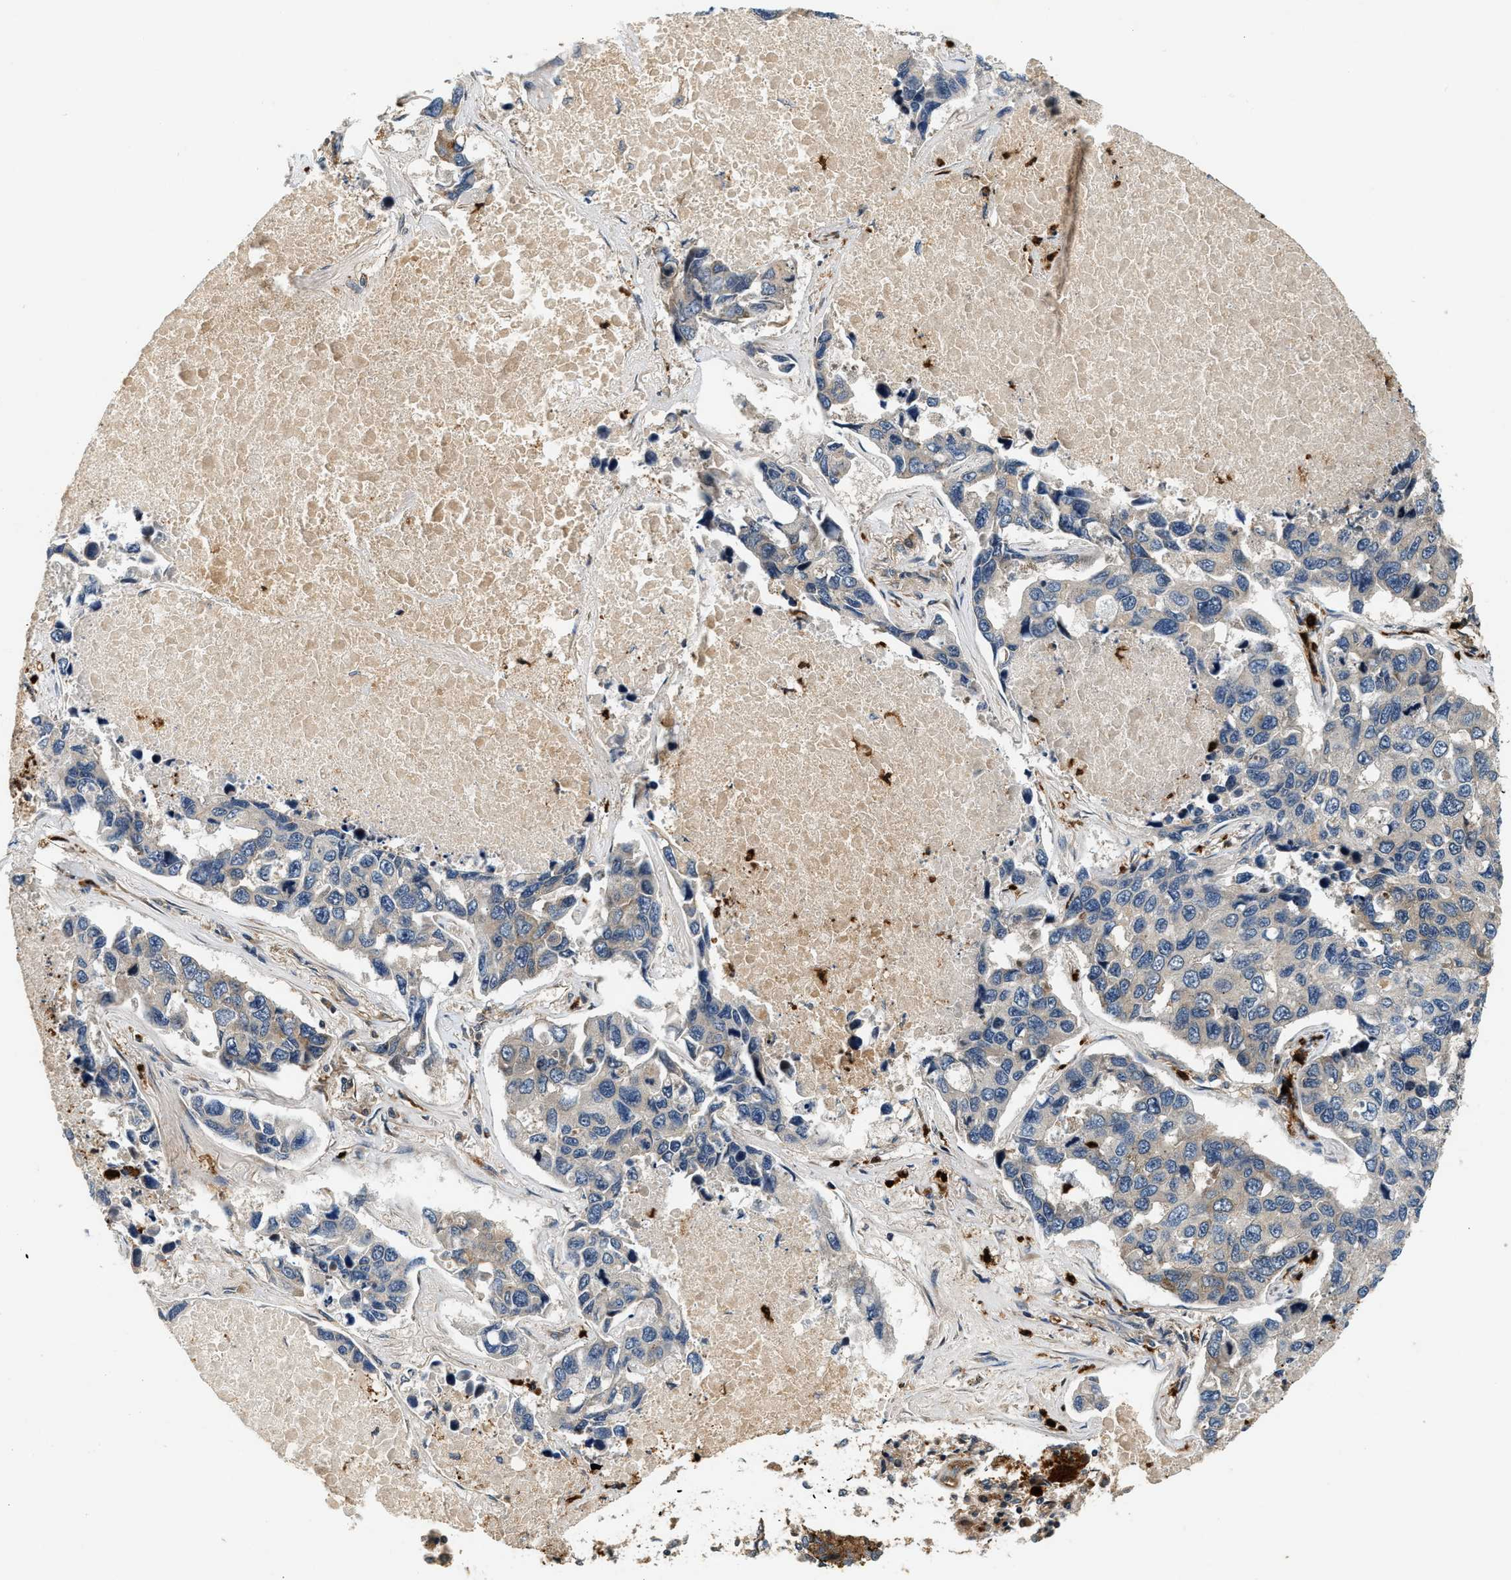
{"staining": {"intensity": "negative", "quantity": "none", "location": "none"}, "tissue": "lung cancer", "cell_type": "Tumor cells", "image_type": "cancer", "snomed": [{"axis": "morphology", "description": "Adenocarcinoma, NOS"}, {"axis": "topography", "description": "Lung"}], "caption": "Tumor cells show no significant positivity in adenocarcinoma (lung).", "gene": "SAMD9", "patient": {"sex": "male", "age": 64}}